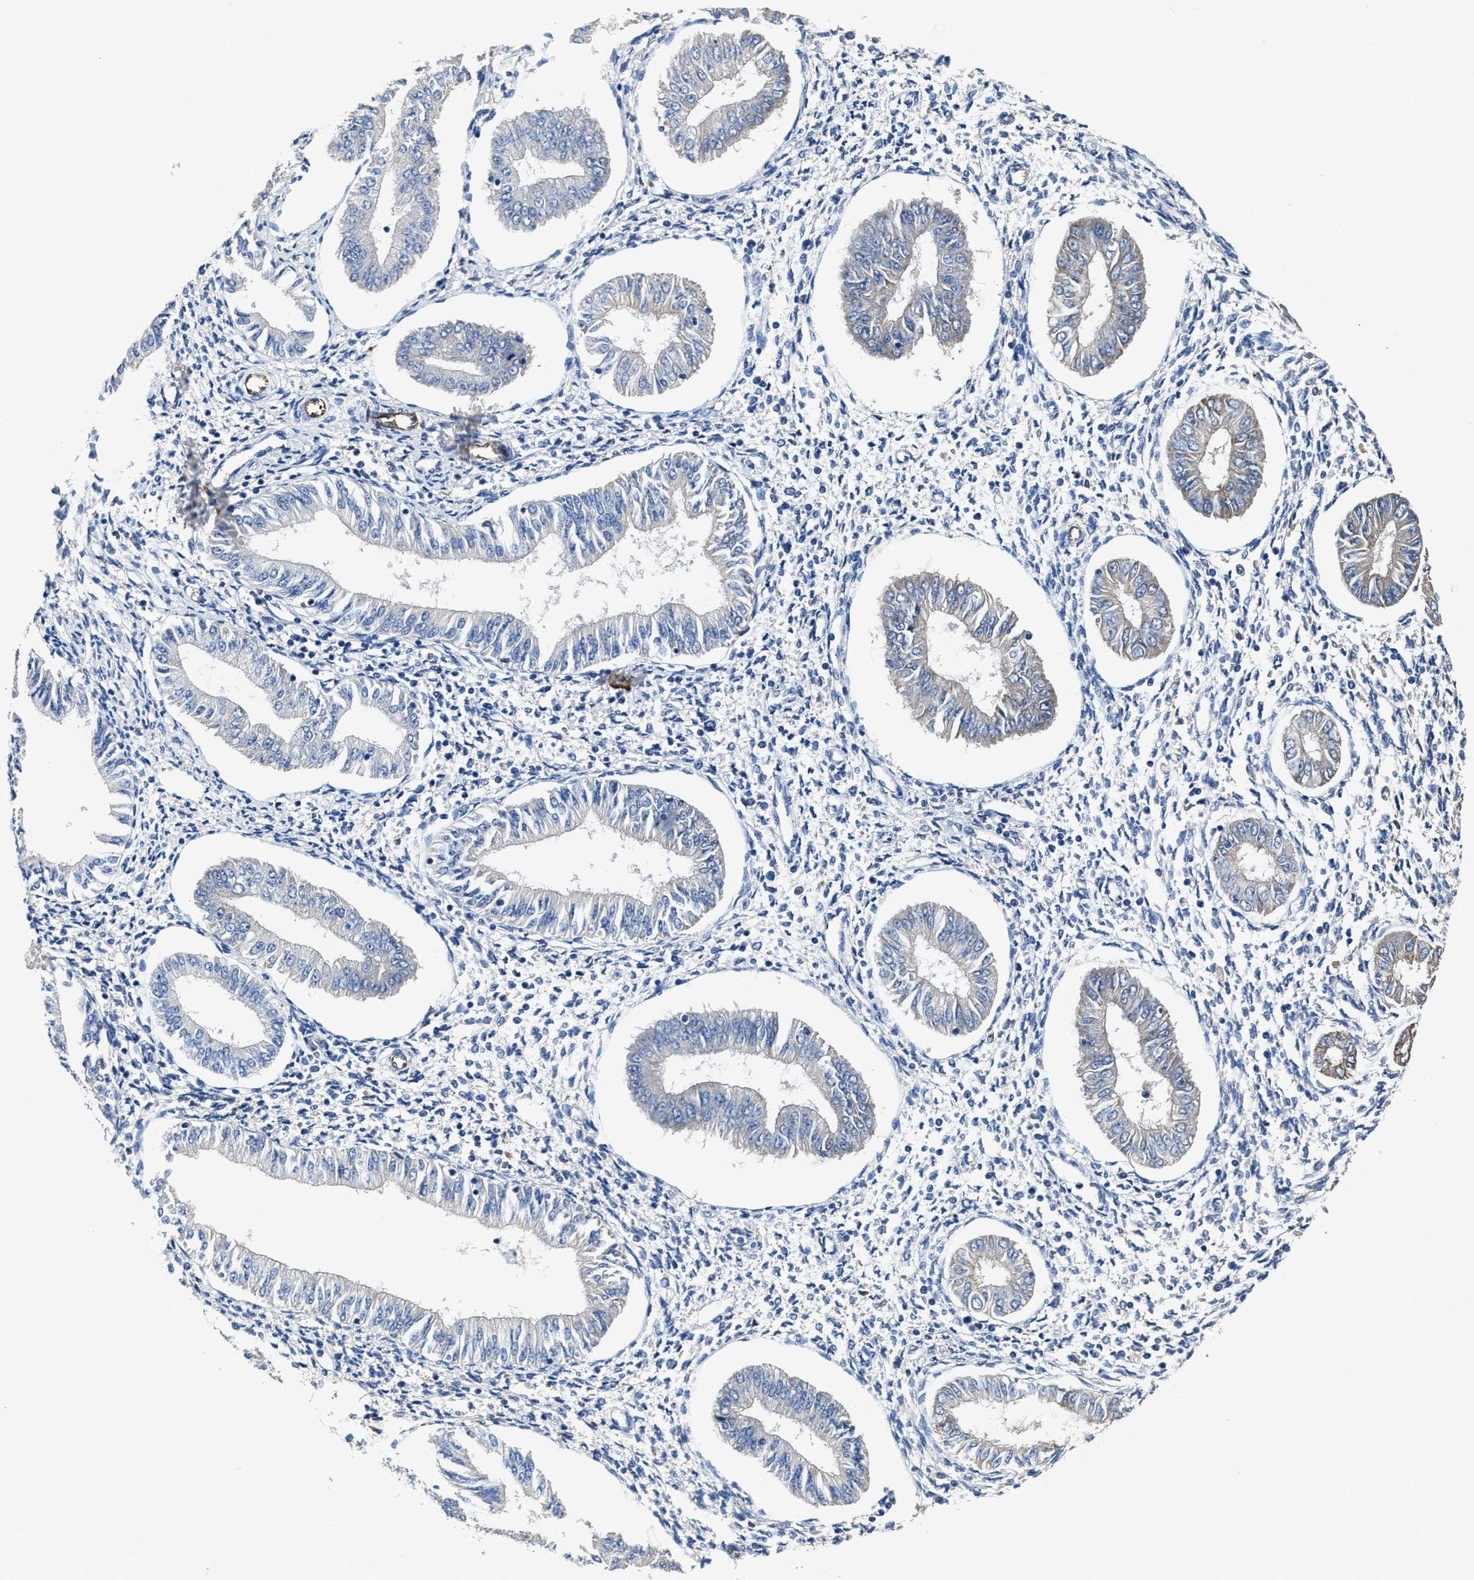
{"staining": {"intensity": "negative", "quantity": "none", "location": "none"}, "tissue": "endometrium", "cell_type": "Cells in endometrial stroma", "image_type": "normal", "snomed": [{"axis": "morphology", "description": "Normal tissue, NOS"}, {"axis": "topography", "description": "Endometrium"}], "caption": "This is a micrograph of IHC staining of normal endometrium, which shows no expression in cells in endometrial stroma.", "gene": "PEG10", "patient": {"sex": "female", "age": 50}}